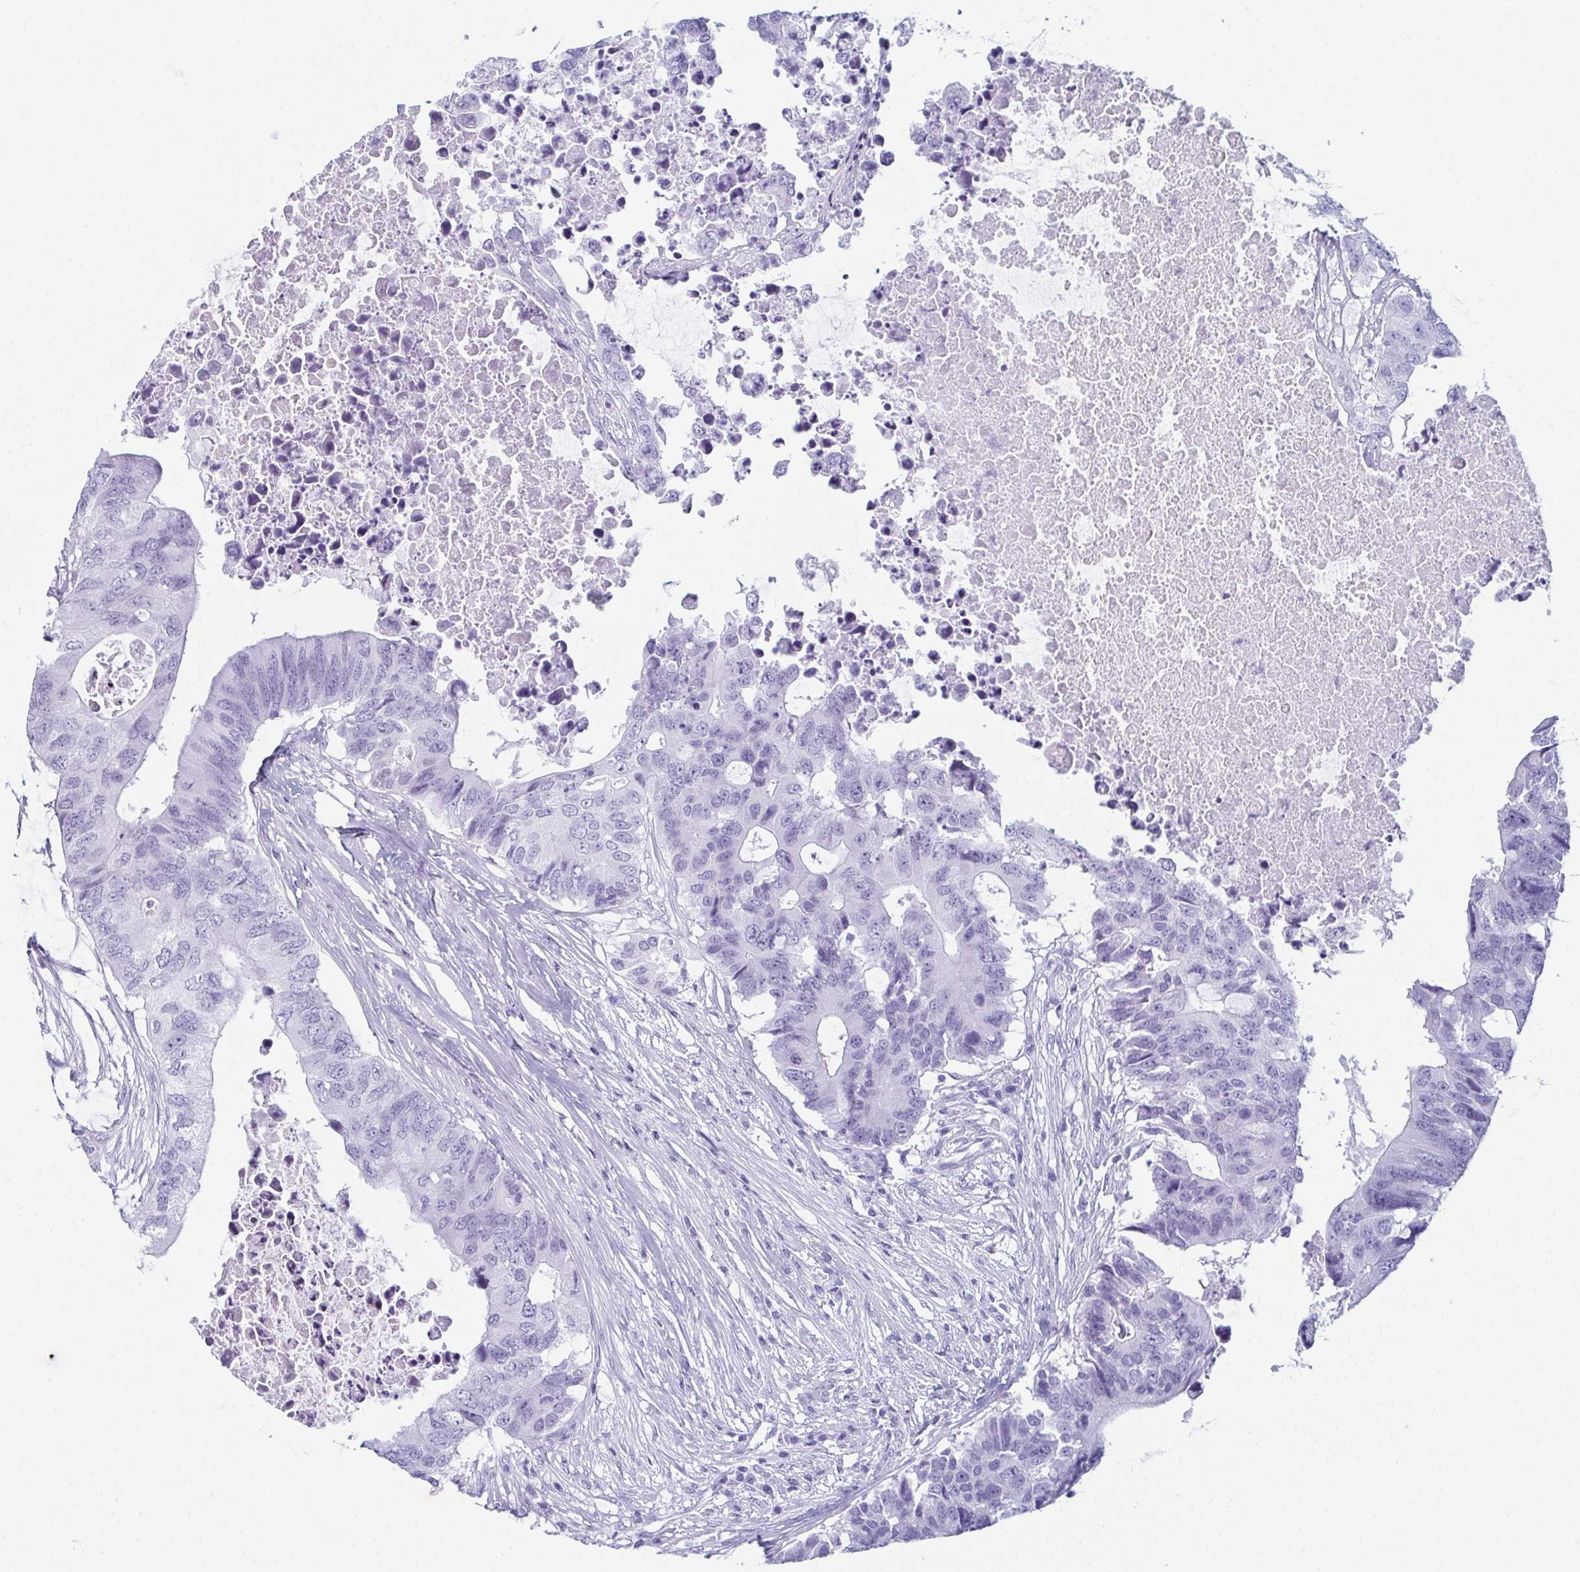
{"staining": {"intensity": "negative", "quantity": "none", "location": "none"}, "tissue": "colorectal cancer", "cell_type": "Tumor cells", "image_type": "cancer", "snomed": [{"axis": "morphology", "description": "Adenocarcinoma, NOS"}, {"axis": "topography", "description": "Colon"}], "caption": "Immunohistochemistry (IHC) micrograph of human adenocarcinoma (colorectal) stained for a protein (brown), which displays no expression in tumor cells. The staining was performed using DAB to visualize the protein expression in brown, while the nuclei were stained in blue with hematoxylin (Magnification: 20x).", "gene": "ENKUR", "patient": {"sex": "male", "age": 71}}